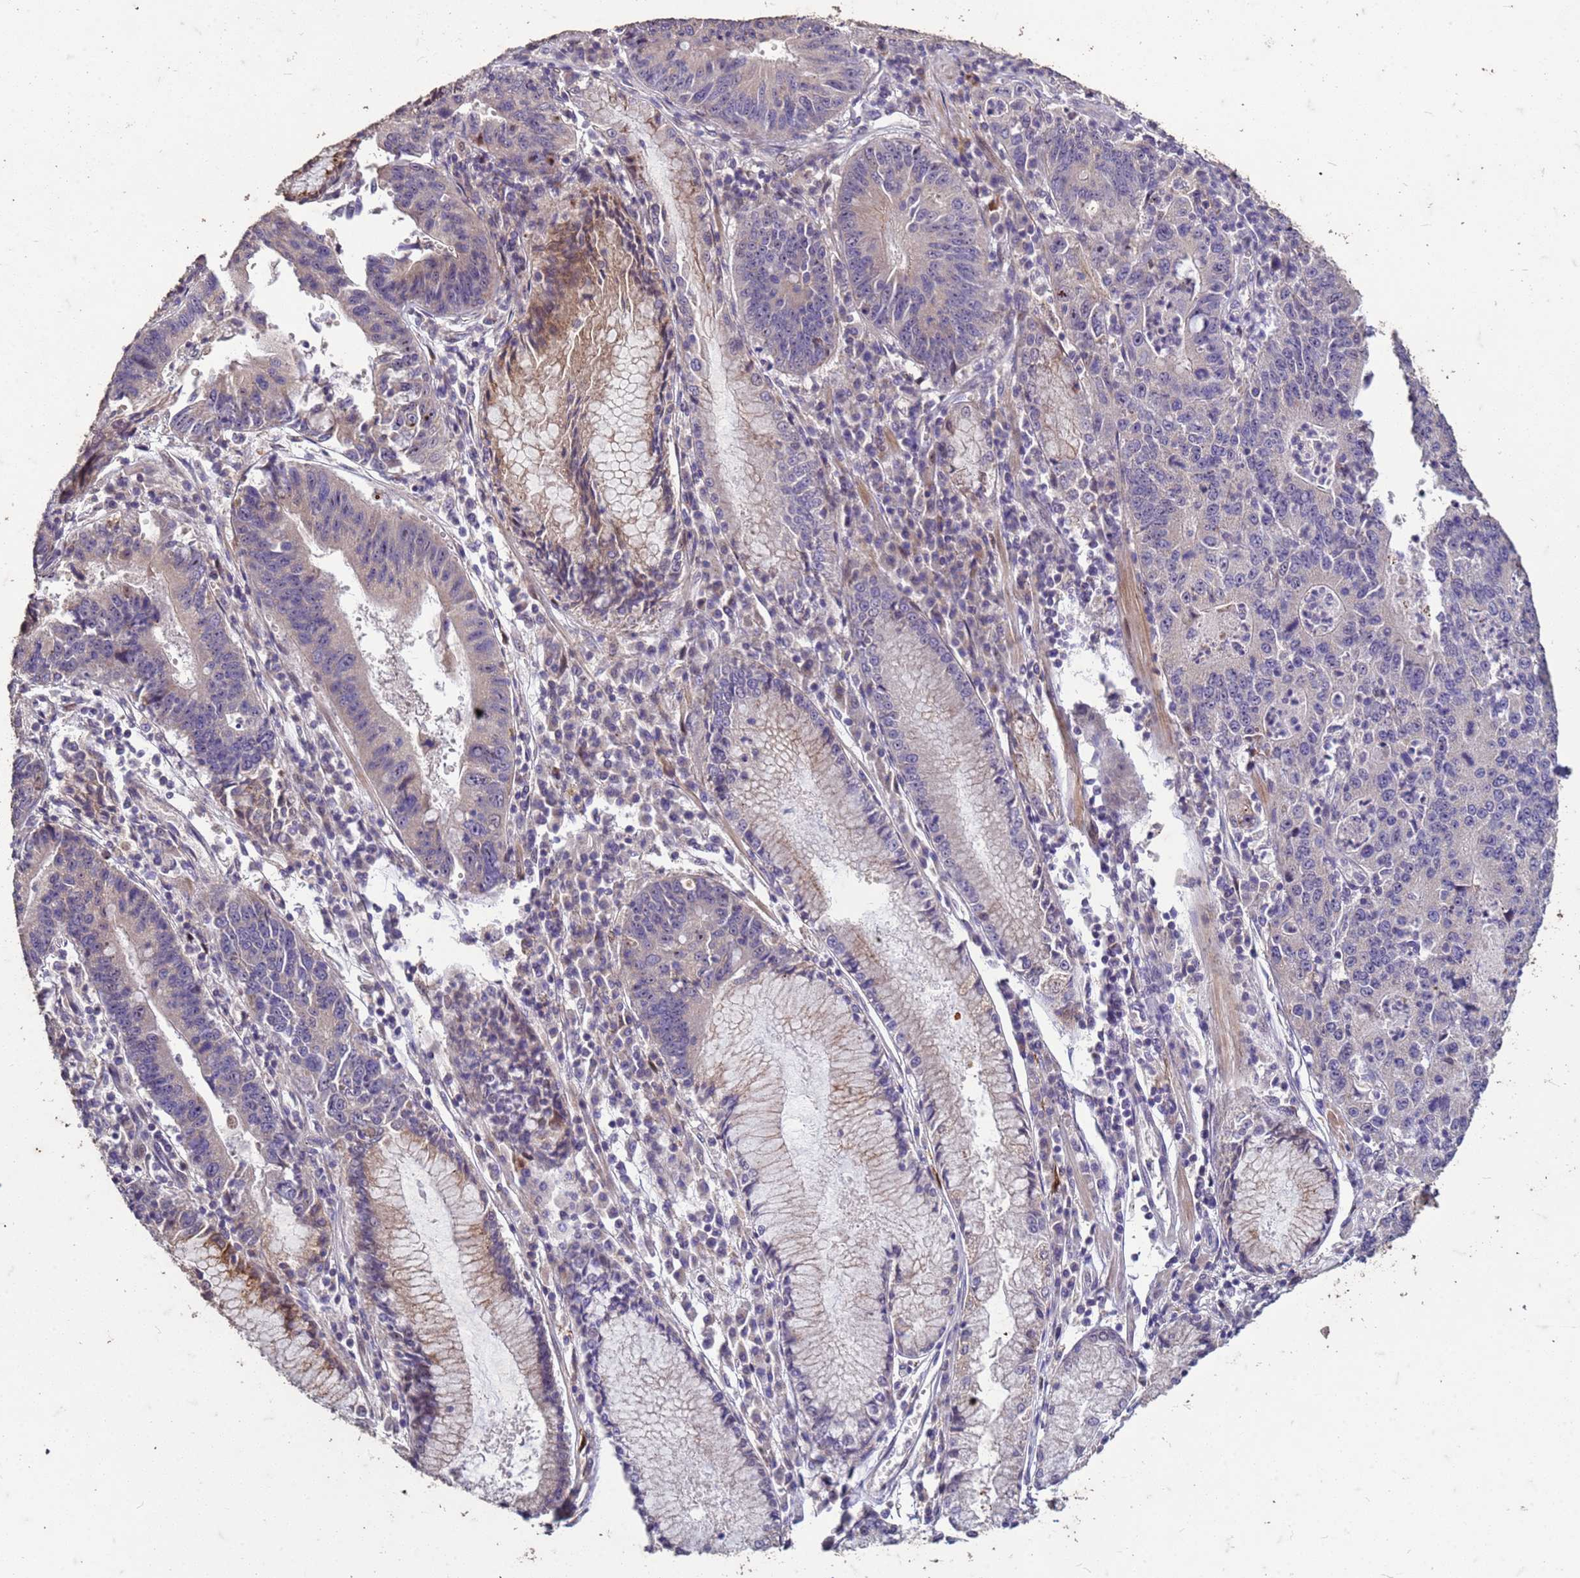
{"staining": {"intensity": "weak", "quantity": "<25%", "location": "cytoplasmic/membranous"}, "tissue": "stomach cancer", "cell_type": "Tumor cells", "image_type": "cancer", "snomed": [{"axis": "morphology", "description": "Adenocarcinoma, NOS"}, {"axis": "topography", "description": "Stomach"}], "caption": "Immunohistochemistry (IHC) photomicrograph of stomach cancer stained for a protein (brown), which displays no positivity in tumor cells. Brightfield microscopy of immunohistochemistry stained with DAB (3,3'-diaminobenzidine) (brown) and hematoxylin (blue), captured at high magnification.", "gene": "FAM184B", "patient": {"sex": "male", "age": 59}}